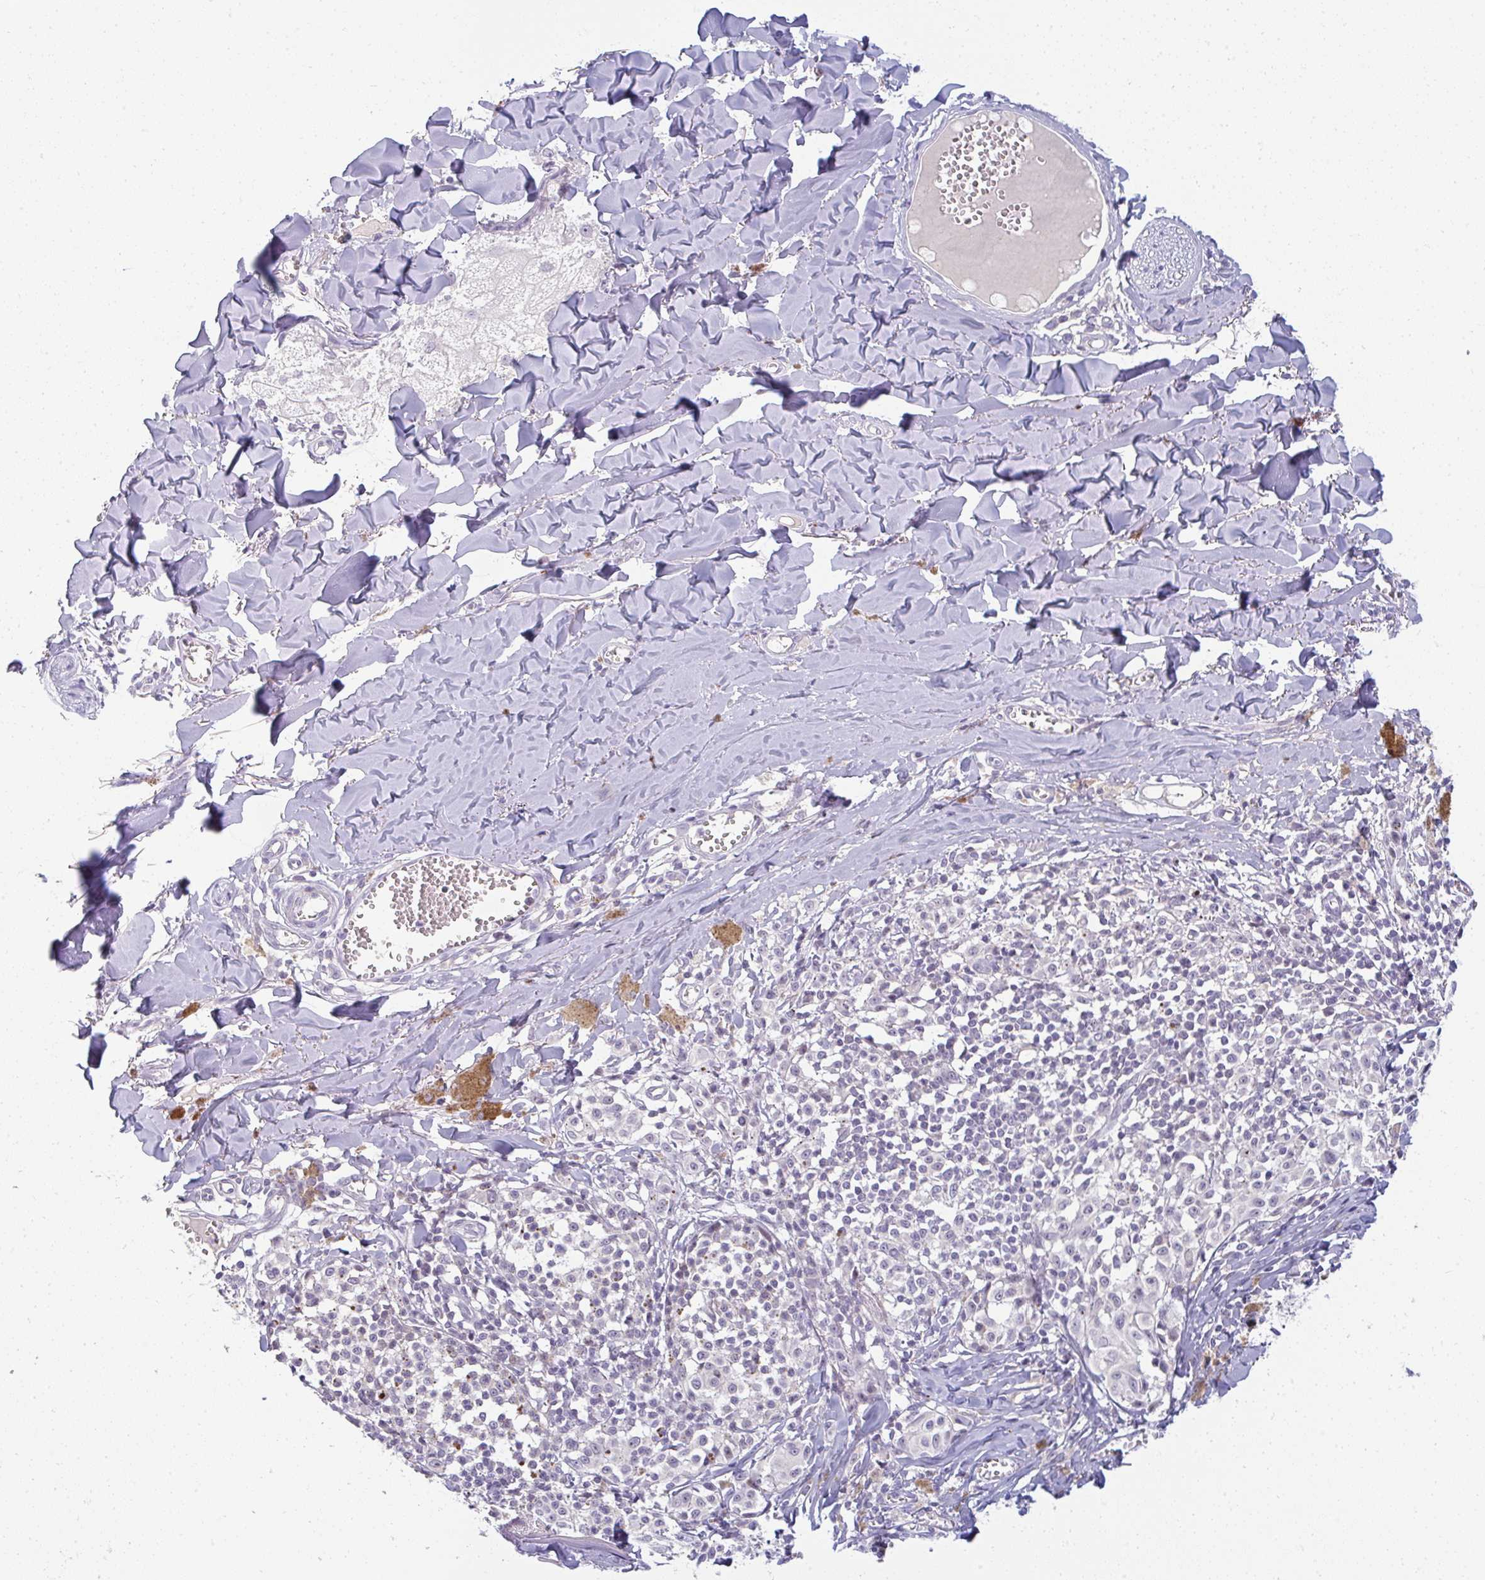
{"staining": {"intensity": "negative", "quantity": "none", "location": "none"}, "tissue": "melanoma", "cell_type": "Tumor cells", "image_type": "cancer", "snomed": [{"axis": "morphology", "description": "Malignant melanoma, NOS"}, {"axis": "topography", "description": "Skin"}], "caption": "The IHC micrograph has no significant positivity in tumor cells of malignant melanoma tissue.", "gene": "PPFIA4", "patient": {"sex": "female", "age": 43}}